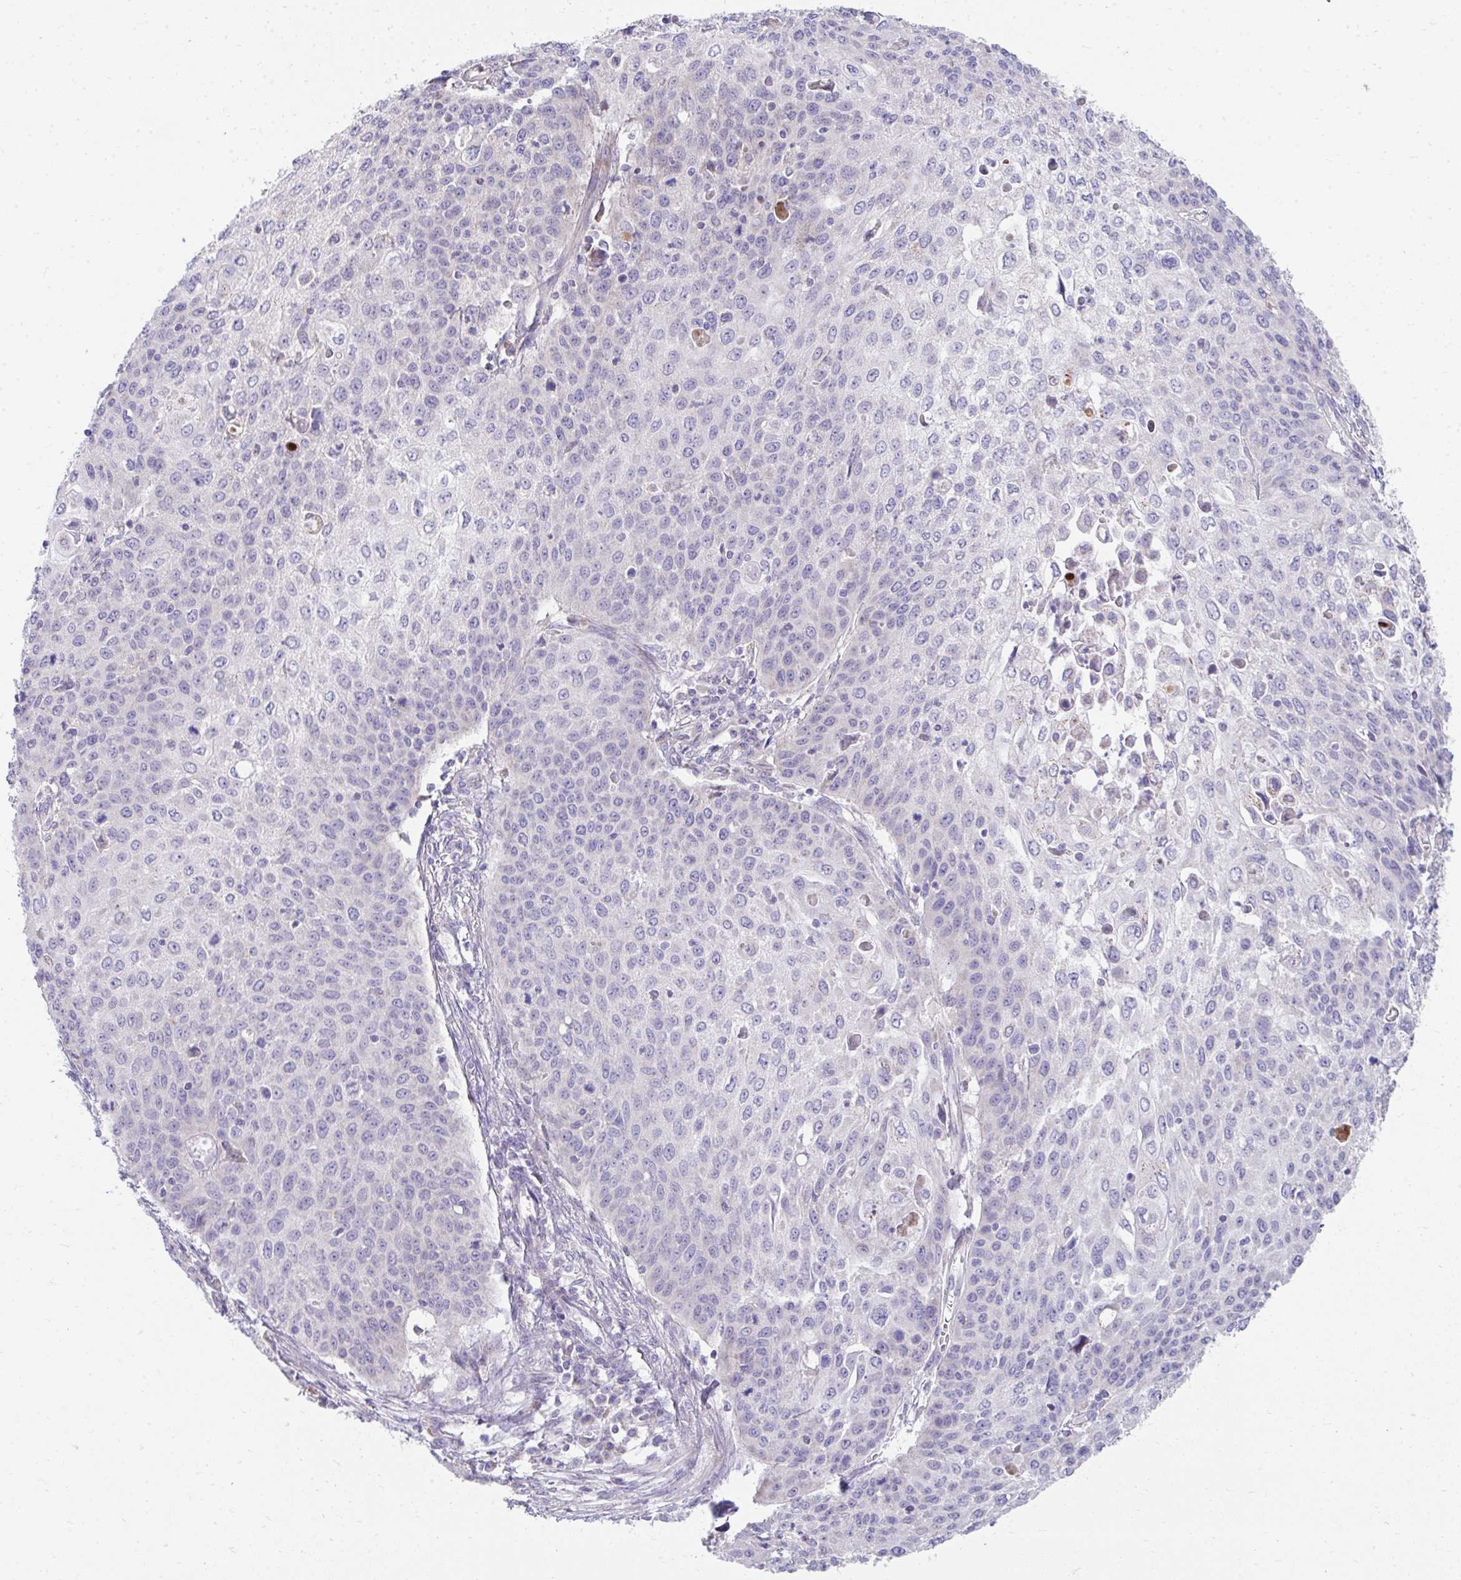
{"staining": {"intensity": "moderate", "quantity": "25%-75%", "location": "cytoplasmic/membranous"}, "tissue": "cervical cancer", "cell_type": "Tumor cells", "image_type": "cancer", "snomed": [{"axis": "morphology", "description": "Squamous cell carcinoma, NOS"}, {"axis": "topography", "description": "Cervix"}], "caption": "Approximately 25%-75% of tumor cells in human cervical squamous cell carcinoma exhibit moderate cytoplasmic/membranous protein expression as visualized by brown immunohistochemical staining.", "gene": "PRRG3", "patient": {"sex": "female", "age": 65}}